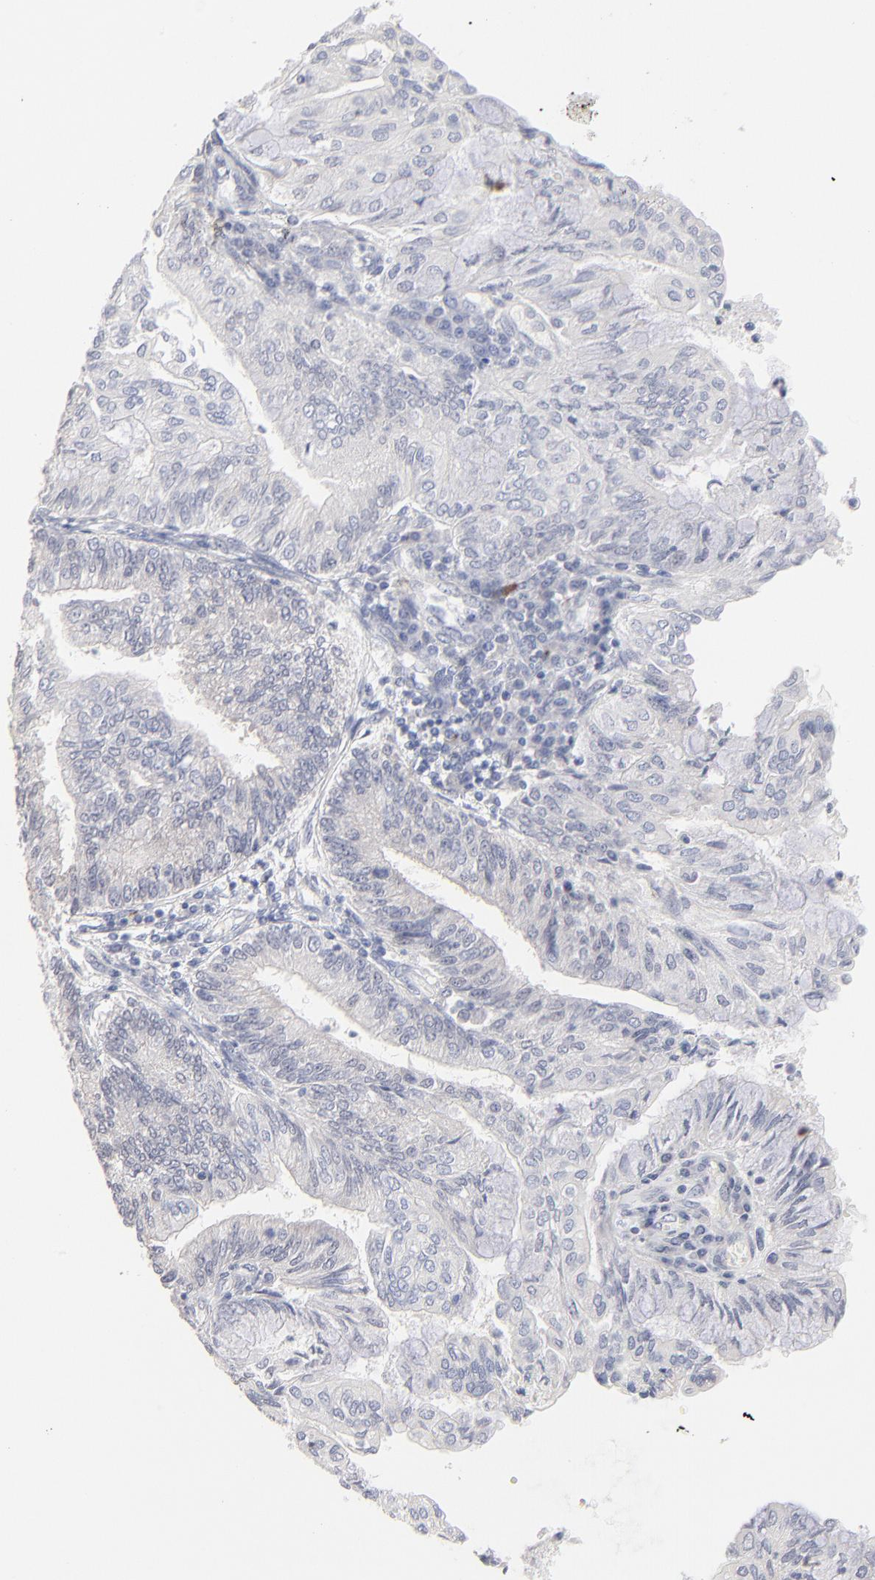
{"staining": {"intensity": "negative", "quantity": "none", "location": "none"}, "tissue": "endometrial cancer", "cell_type": "Tumor cells", "image_type": "cancer", "snomed": [{"axis": "morphology", "description": "Adenocarcinoma, NOS"}, {"axis": "topography", "description": "Endometrium"}], "caption": "The micrograph reveals no significant staining in tumor cells of adenocarcinoma (endometrial).", "gene": "RBM3", "patient": {"sex": "female", "age": 59}}